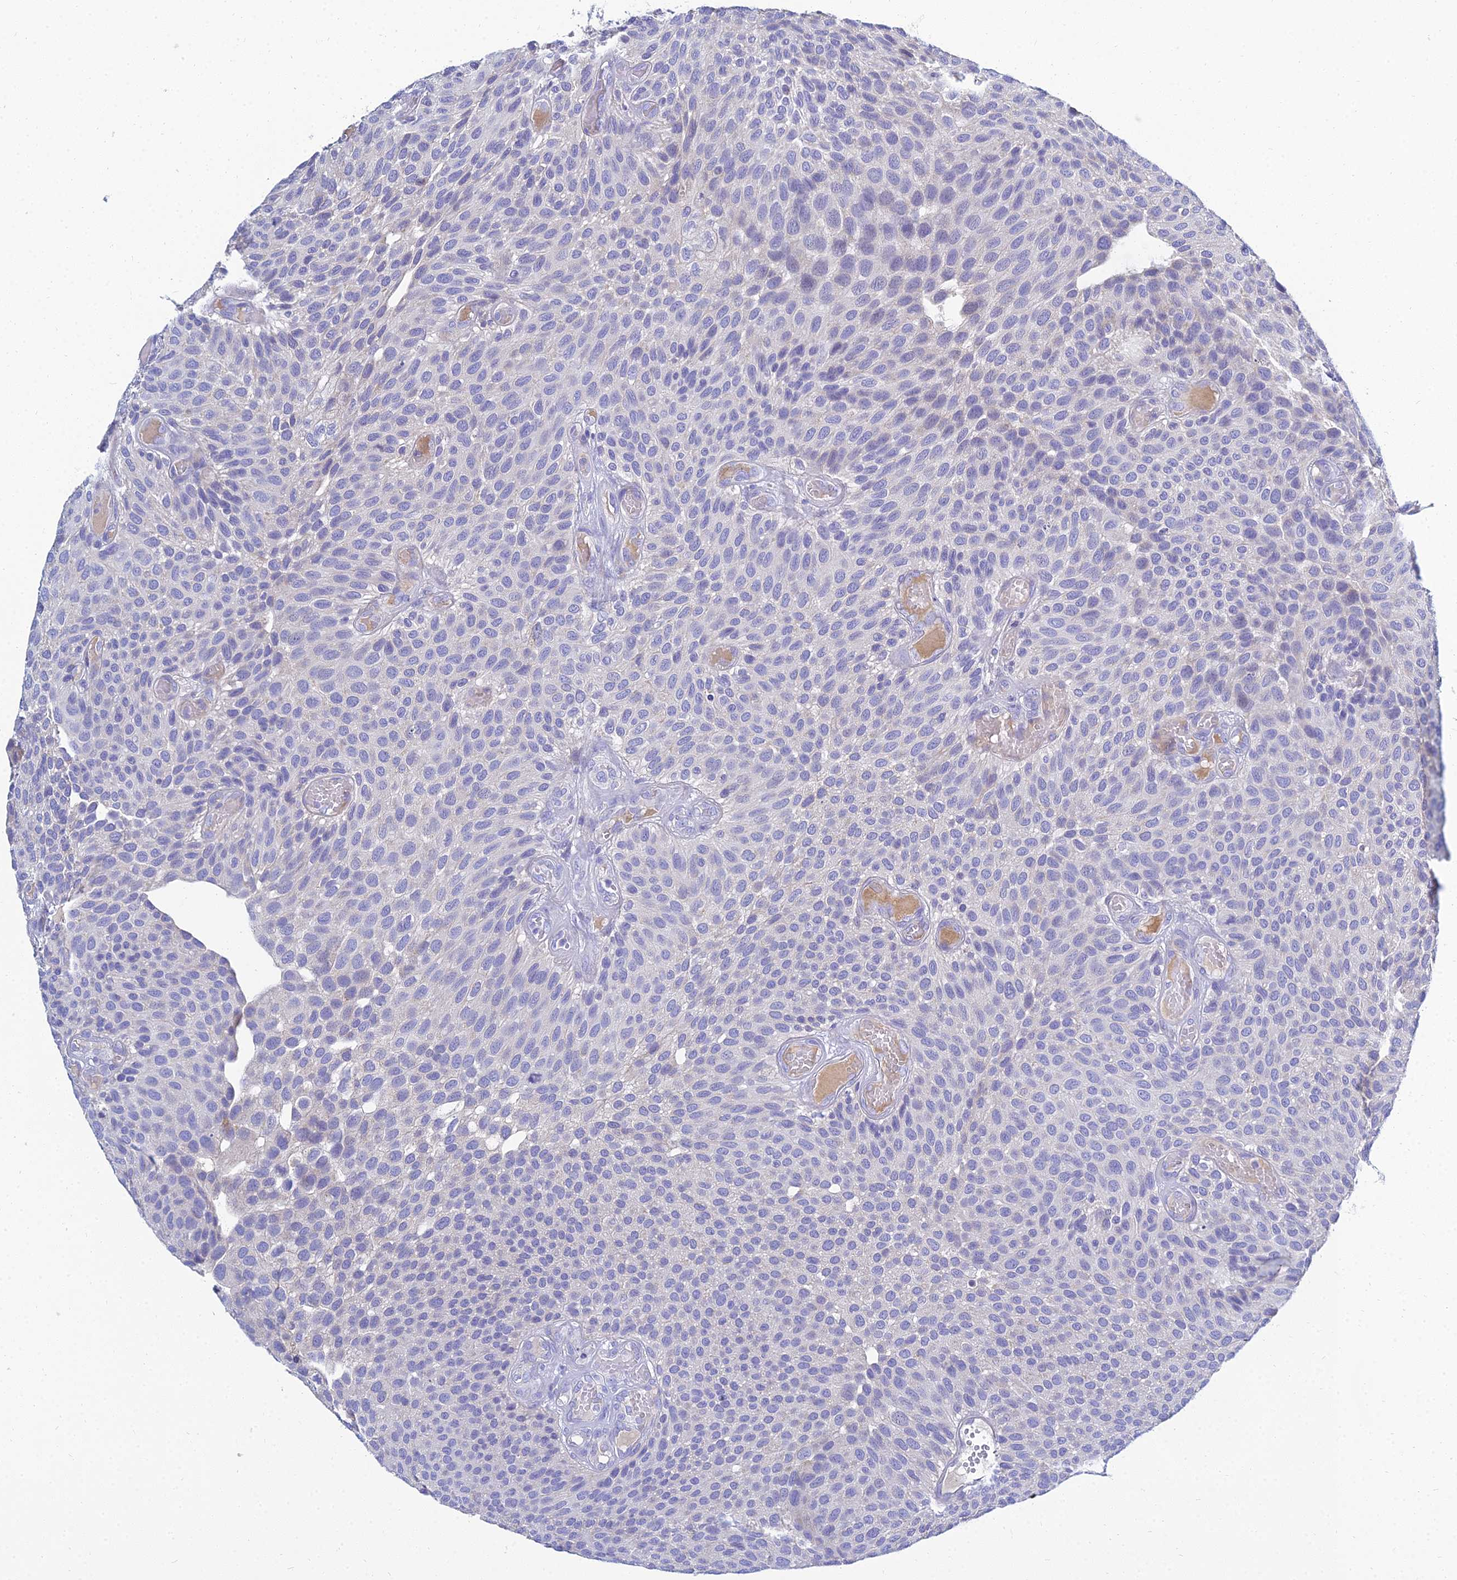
{"staining": {"intensity": "negative", "quantity": "none", "location": "none"}, "tissue": "urothelial cancer", "cell_type": "Tumor cells", "image_type": "cancer", "snomed": [{"axis": "morphology", "description": "Urothelial carcinoma, Low grade"}, {"axis": "topography", "description": "Urinary bladder"}], "caption": "Image shows no significant protein positivity in tumor cells of urothelial carcinoma (low-grade).", "gene": "NPY", "patient": {"sex": "male", "age": 89}}